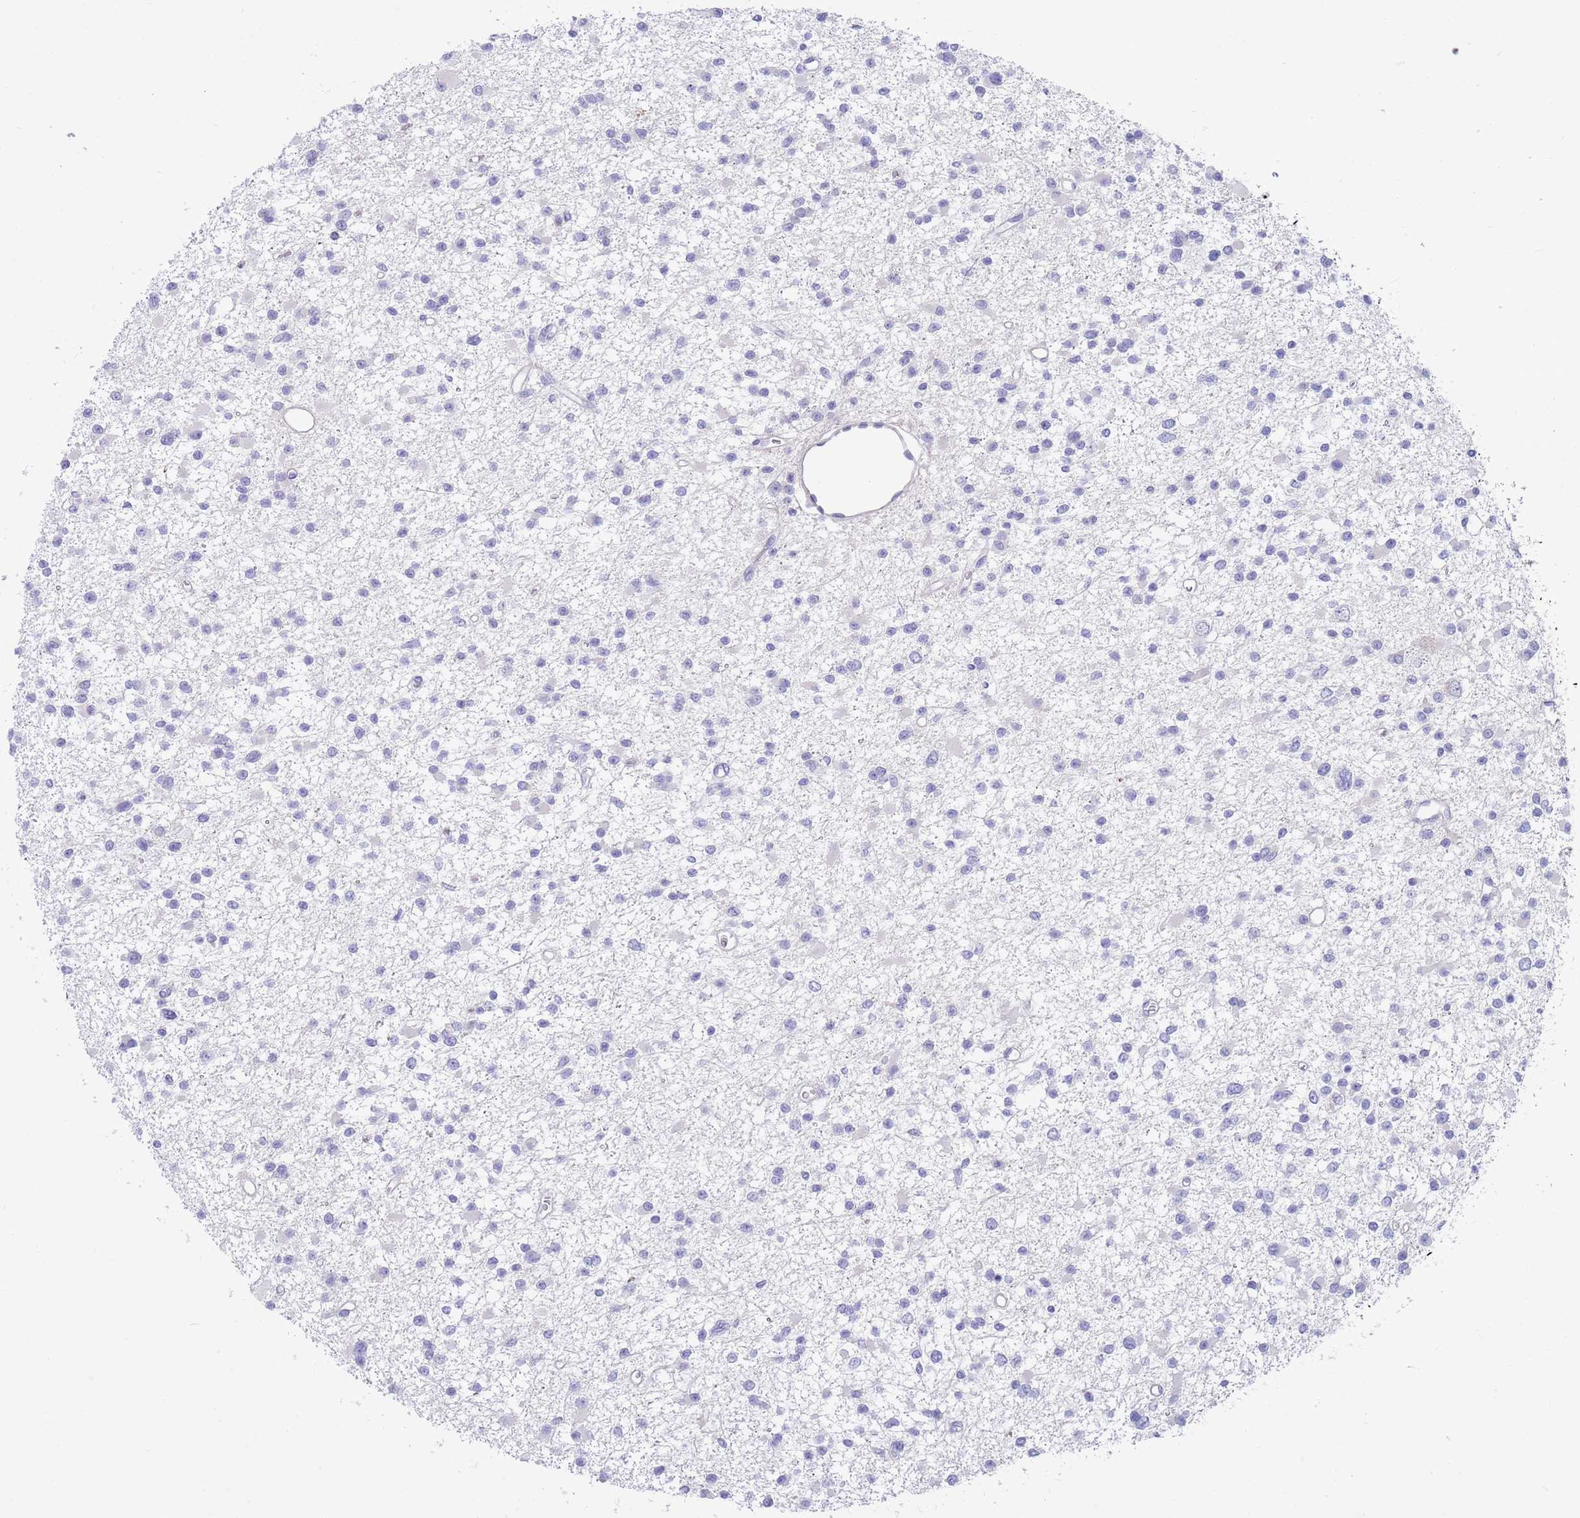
{"staining": {"intensity": "negative", "quantity": "none", "location": "none"}, "tissue": "glioma", "cell_type": "Tumor cells", "image_type": "cancer", "snomed": [{"axis": "morphology", "description": "Glioma, malignant, Low grade"}, {"axis": "topography", "description": "Brain"}], "caption": "Immunohistochemical staining of glioma reveals no significant expression in tumor cells.", "gene": "TYW1", "patient": {"sex": "female", "age": 22}}